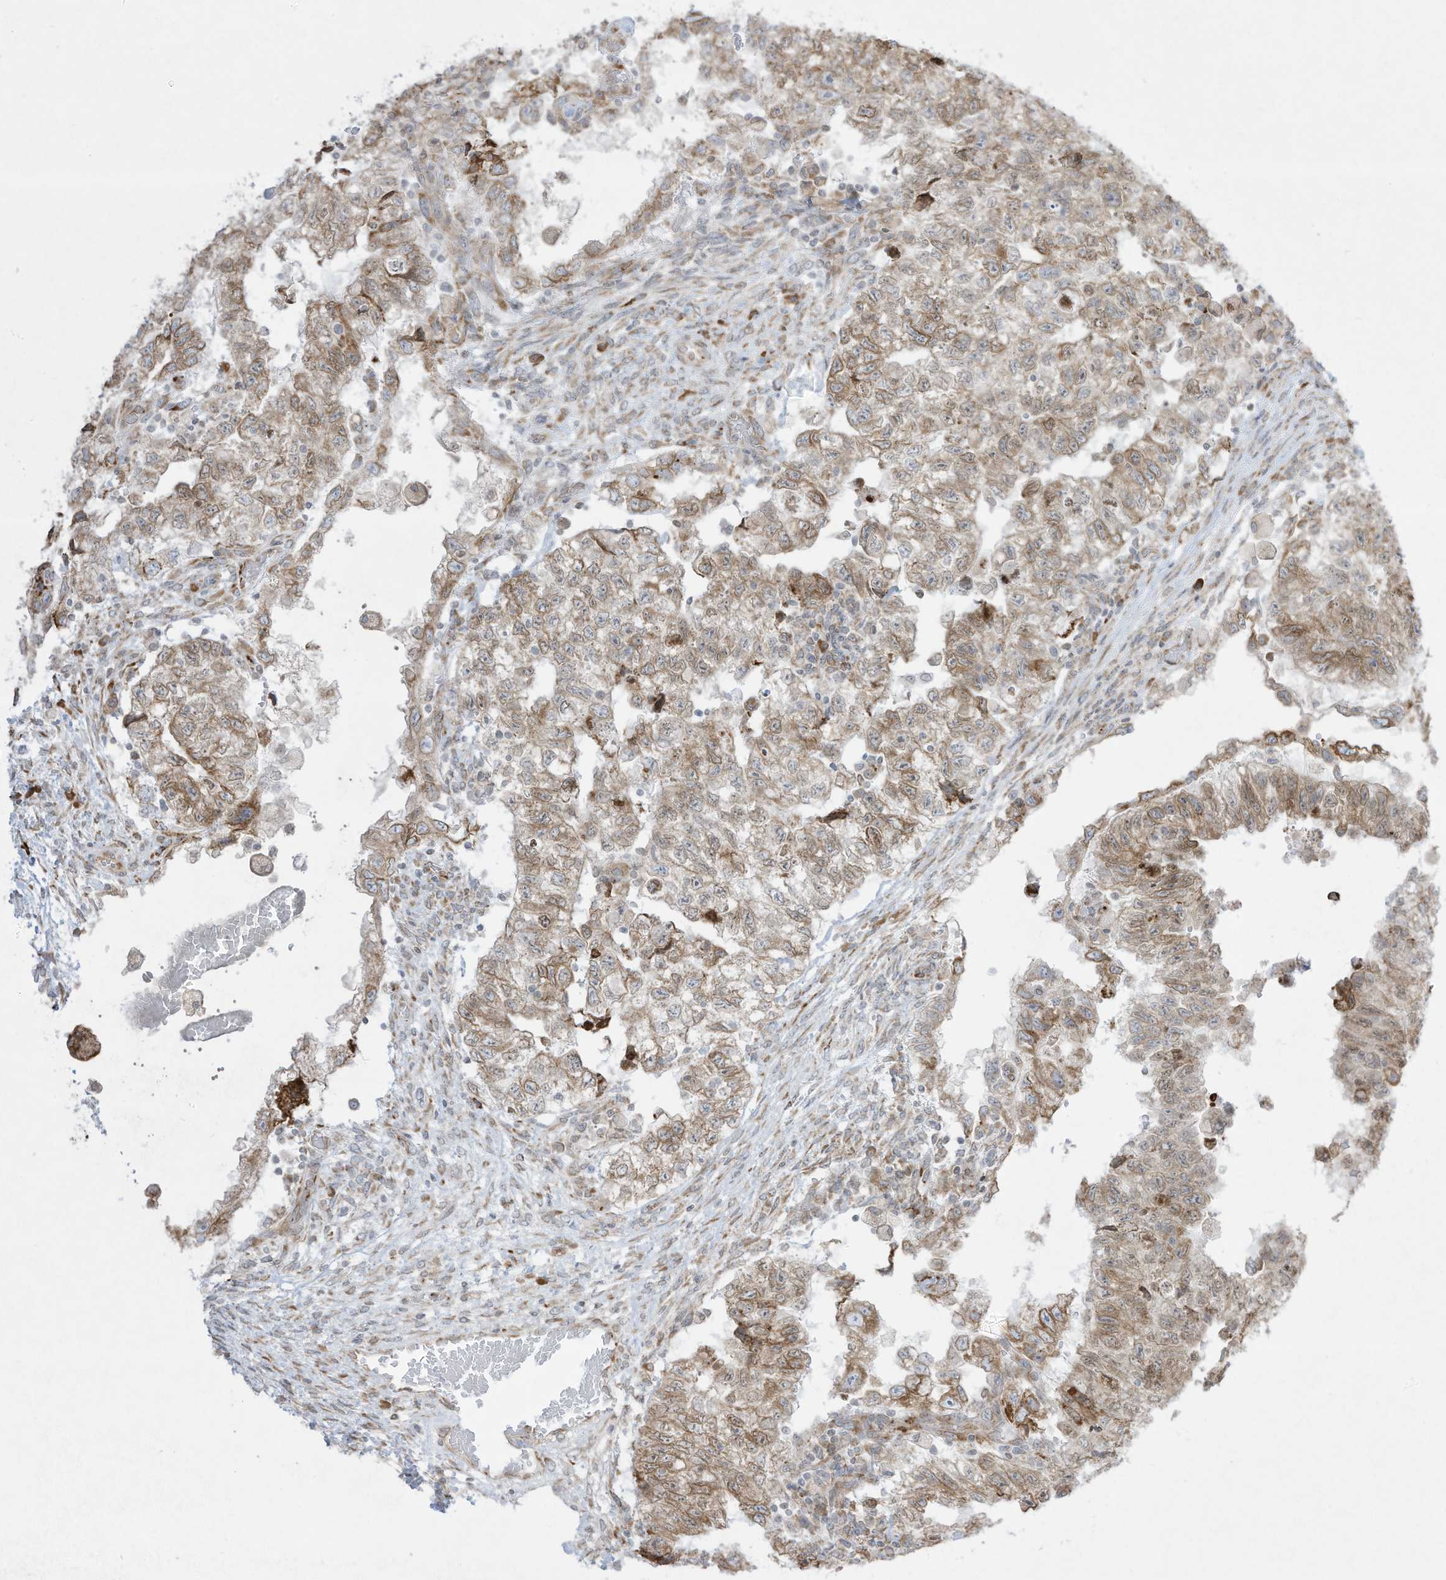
{"staining": {"intensity": "weak", "quantity": ">75%", "location": "cytoplasmic/membranous"}, "tissue": "testis cancer", "cell_type": "Tumor cells", "image_type": "cancer", "snomed": [{"axis": "morphology", "description": "Carcinoma, Embryonal, NOS"}, {"axis": "topography", "description": "Testis"}], "caption": "Protein expression analysis of testis cancer (embryonal carcinoma) reveals weak cytoplasmic/membranous expression in approximately >75% of tumor cells. Nuclei are stained in blue.", "gene": "PTK6", "patient": {"sex": "male", "age": 36}}